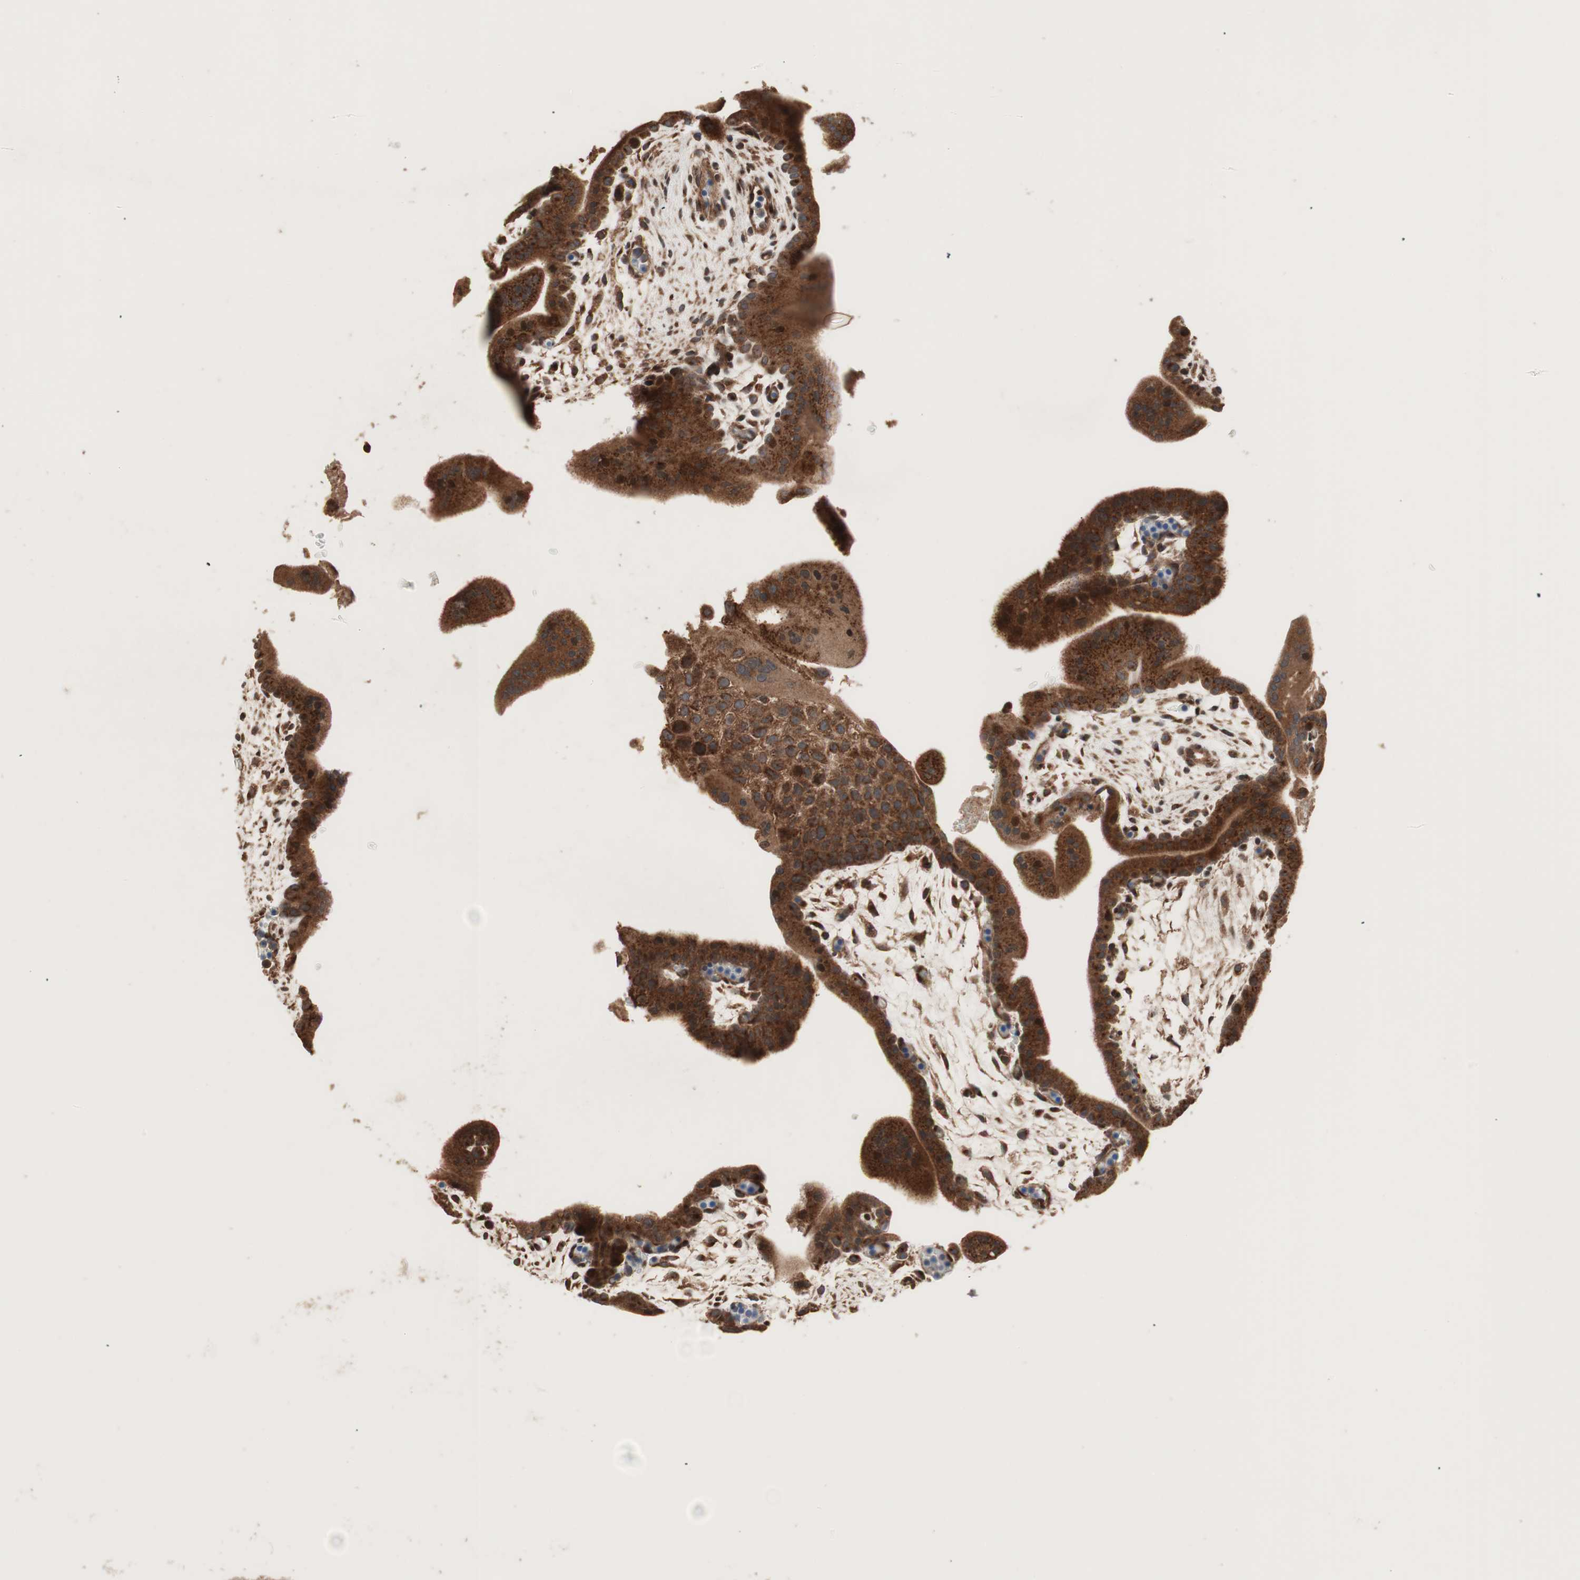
{"staining": {"intensity": "strong", "quantity": ">75%", "location": "cytoplasmic/membranous"}, "tissue": "placenta", "cell_type": "Decidual cells", "image_type": "normal", "snomed": [{"axis": "morphology", "description": "Normal tissue, NOS"}, {"axis": "topography", "description": "Placenta"}], "caption": "This is a histology image of immunohistochemistry staining of unremarkable placenta, which shows strong staining in the cytoplasmic/membranous of decidual cells.", "gene": "RAB1A", "patient": {"sex": "female", "age": 35}}